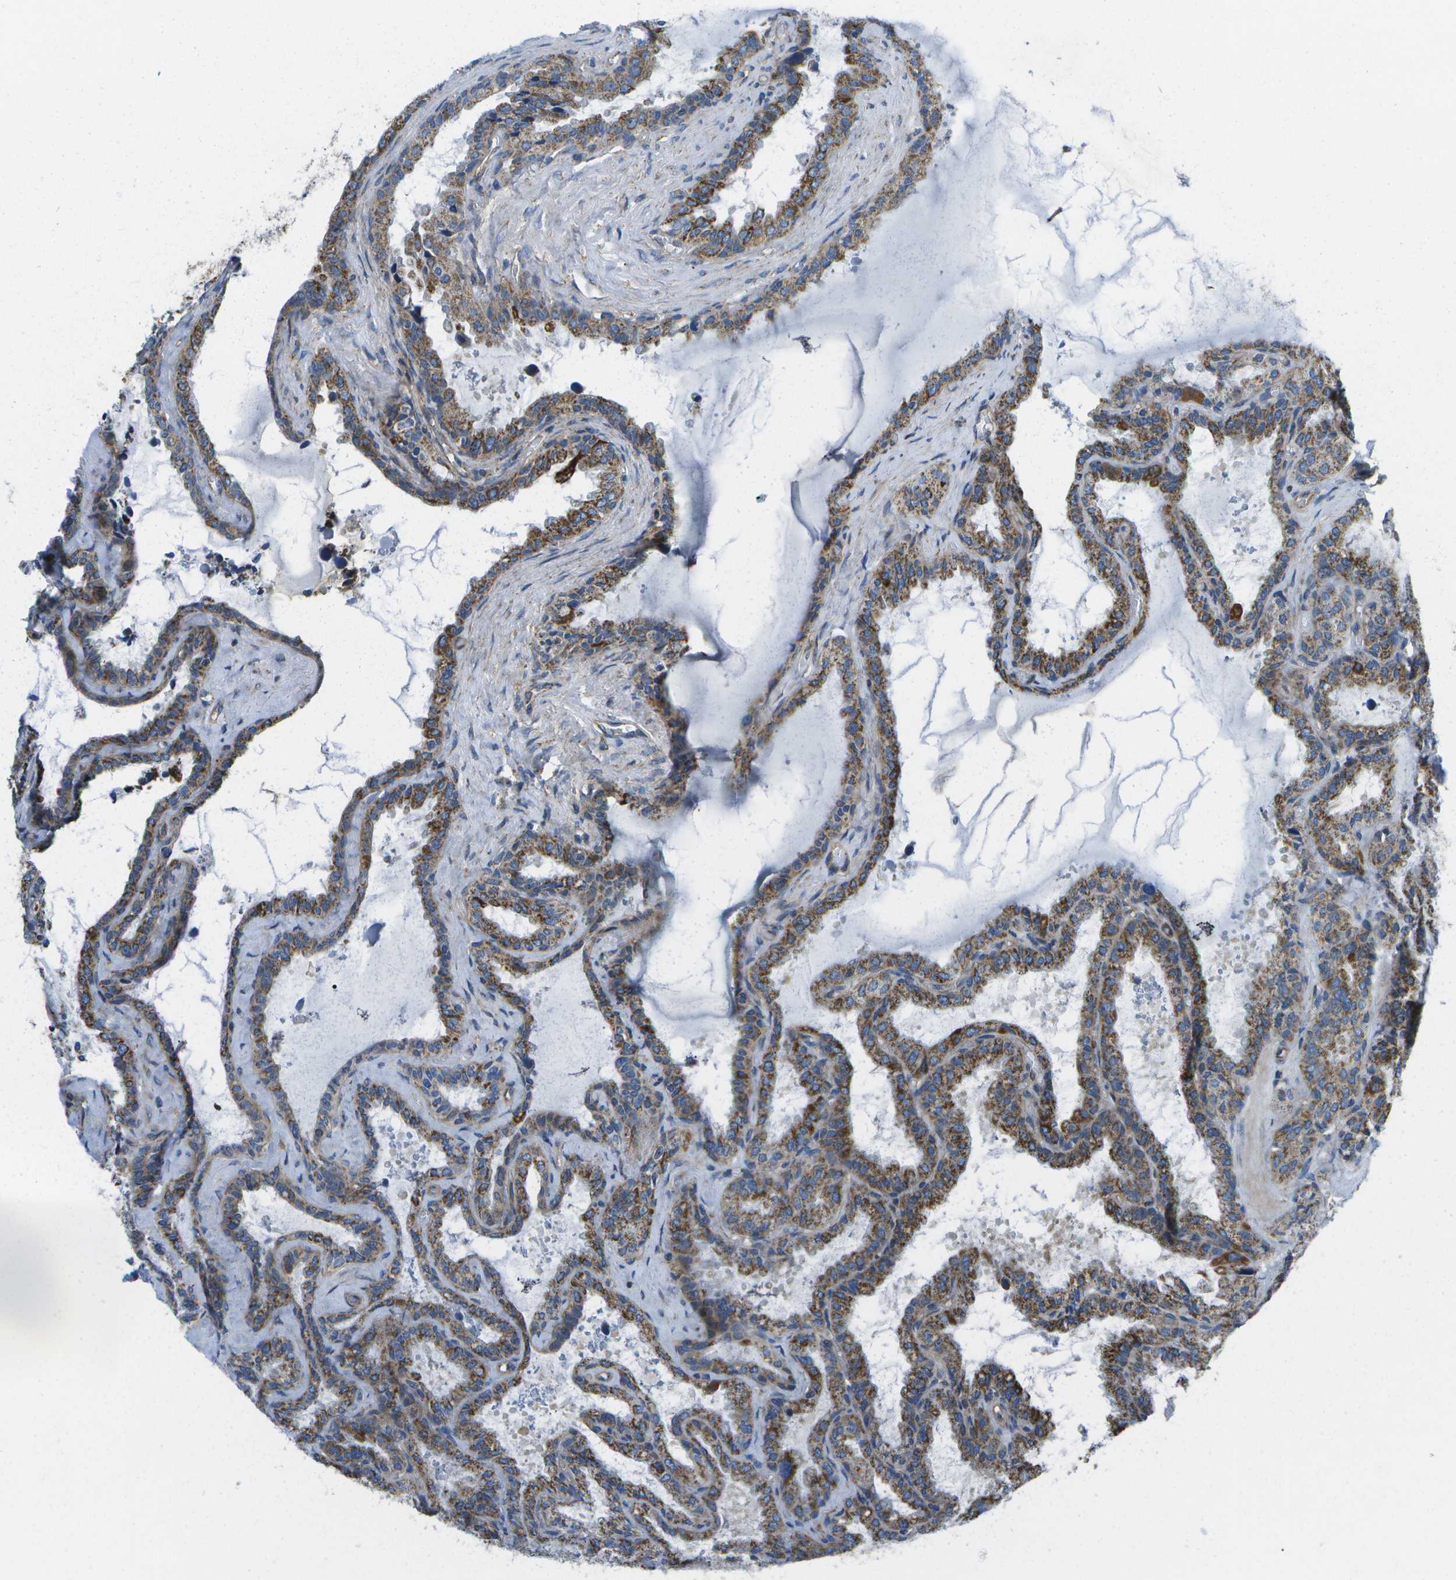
{"staining": {"intensity": "strong", "quantity": "25%-75%", "location": "cytoplasmic/membranous"}, "tissue": "seminal vesicle", "cell_type": "Glandular cells", "image_type": "normal", "snomed": [{"axis": "morphology", "description": "Normal tissue, NOS"}, {"axis": "topography", "description": "Seminal veicle"}], "caption": "Seminal vesicle stained for a protein exhibits strong cytoplasmic/membranous positivity in glandular cells.", "gene": "MVK", "patient": {"sex": "male", "age": 46}}